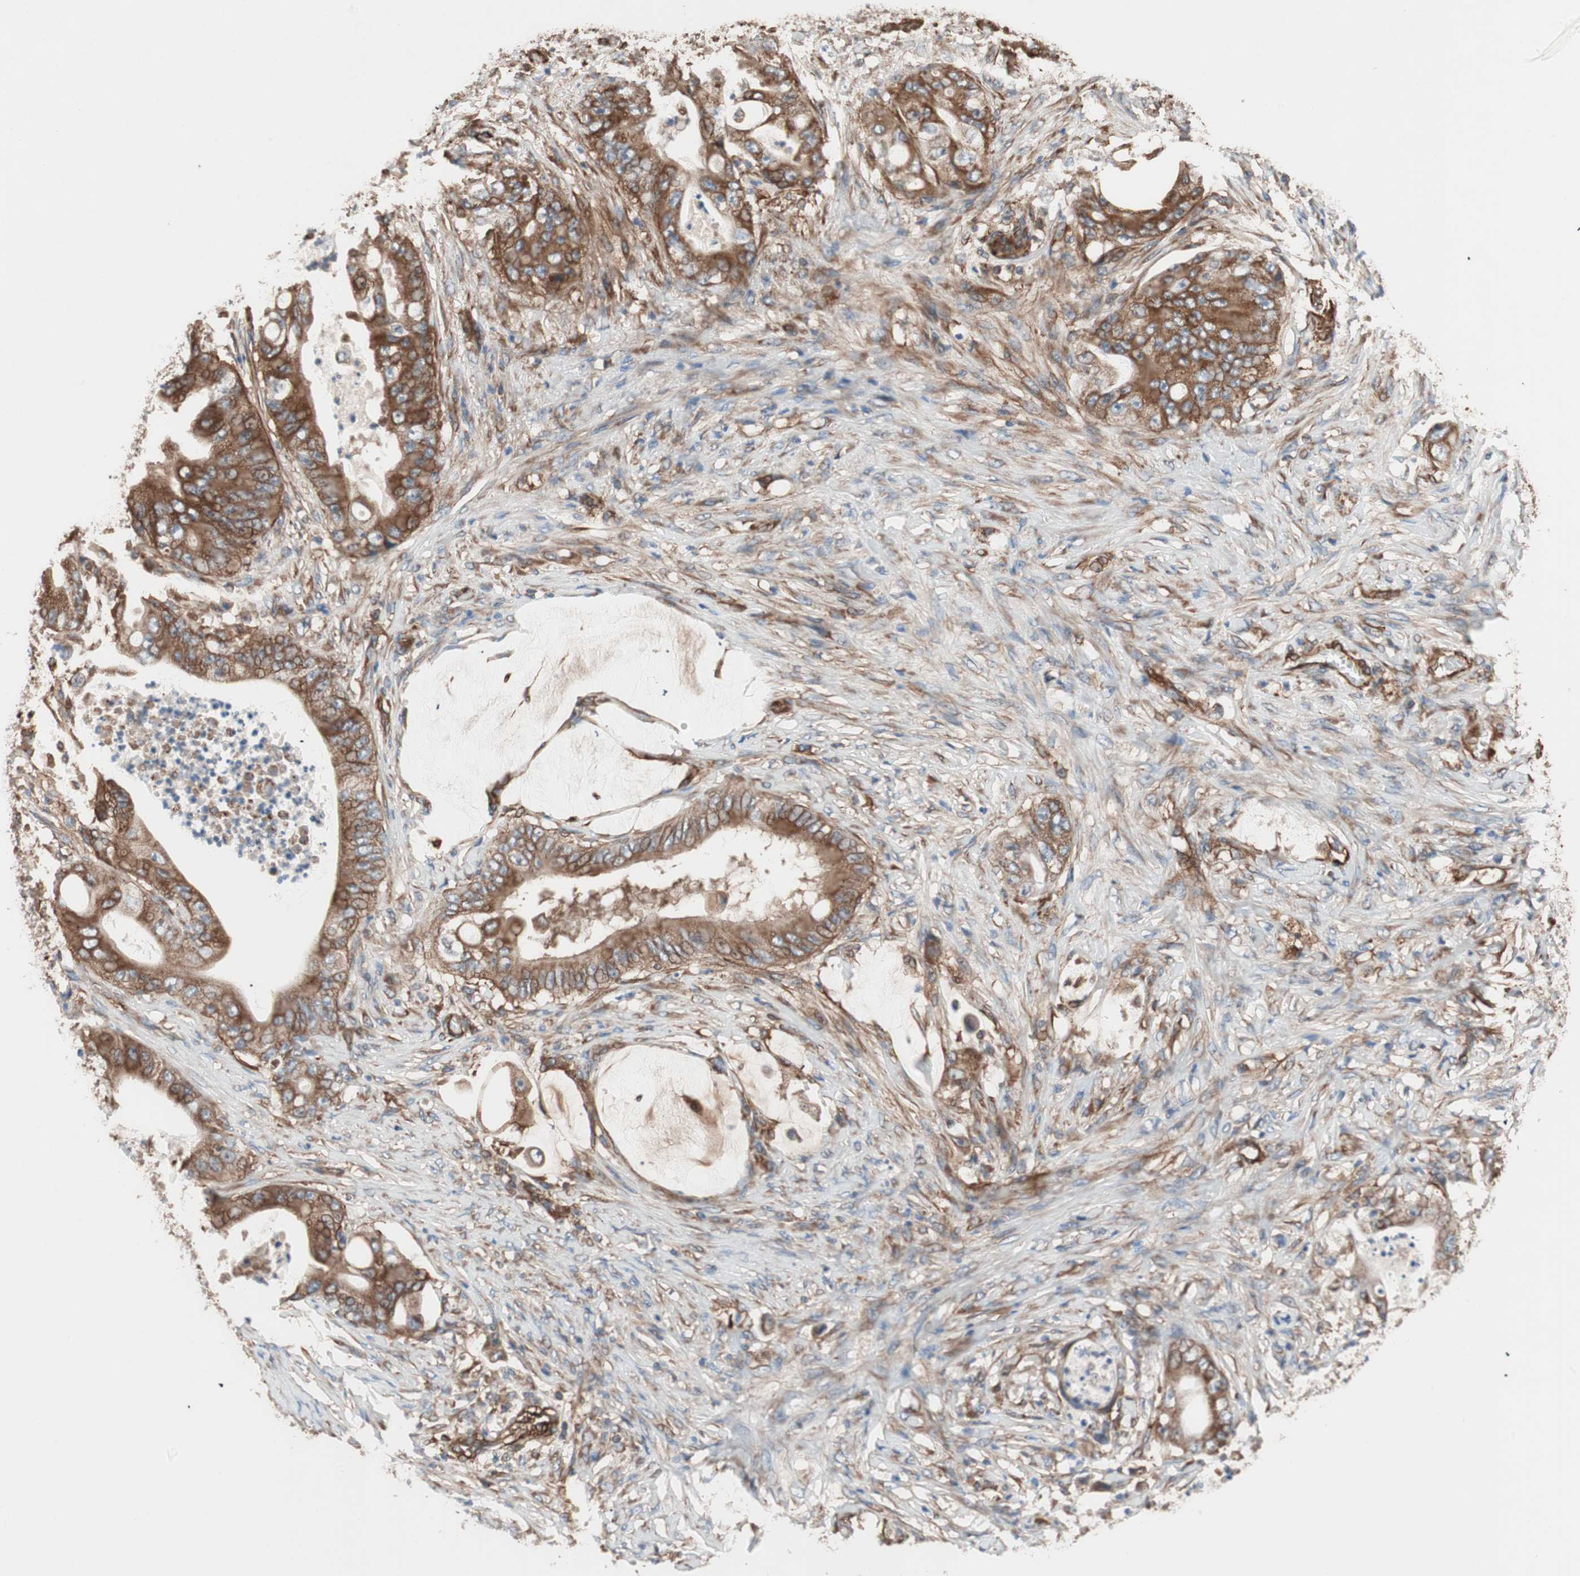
{"staining": {"intensity": "strong", "quantity": ">75%", "location": "cytoplasmic/membranous"}, "tissue": "stomach cancer", "cell_type": "Tumor cells", "image_type": "cancer", "snomed": [{"axis": "morphology", "description": "Adenocarcinoma, NOS"}, {"axis": "topography", "description": "Stomach"}], "caption": "The micrograph reveals immunohistochemical staining of stomach cancer (adenocarcinoma). There is strong cytoplasmic/membranous positivity is identified in approximately >75% of tumor cells.", "gene": "GPSM2", "patient": {"sex": "female", "age": 73}}